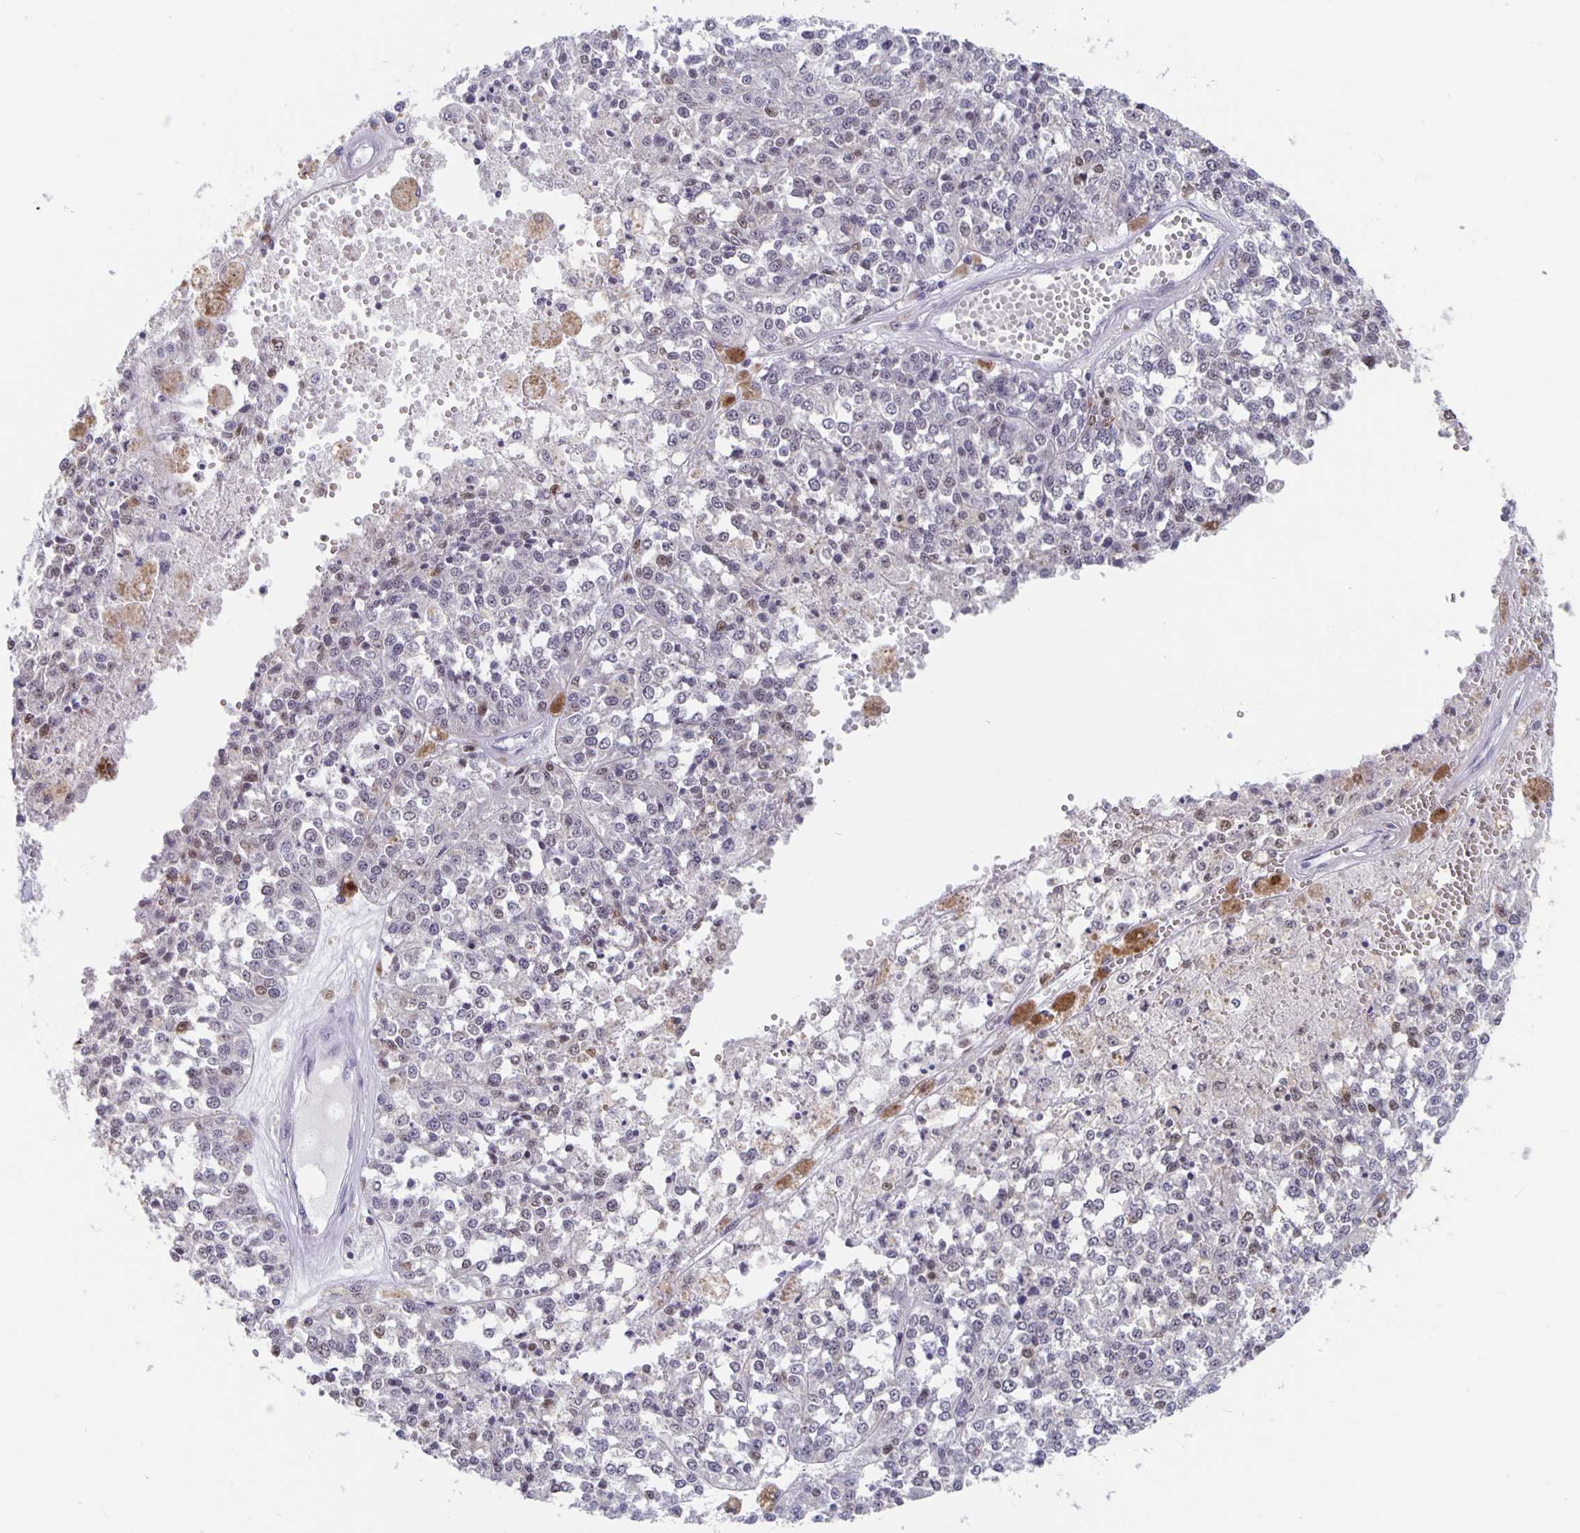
{"staining": {"intensity": "weak", "quantity": "<25%", "location": "nuclear"}, "tissue": "melanoma", "cell_type": "Tumor cells", "image_type": "cancer", "snomed": [{"axis": "morphology", "description": "Malignant melanoma, Metastatic site"}, {"axis": "topography", "description": "Lymph node"}], "caption": "An IHC histopathology image of malignant melanoma (metastatic site) is shown. There is no staining in tumor cells of malignant melanoma (metastatic site). Nuclei are stained in blue.", "gene": "ZNF691", "patient": {"sex": "female", "age": 64}}